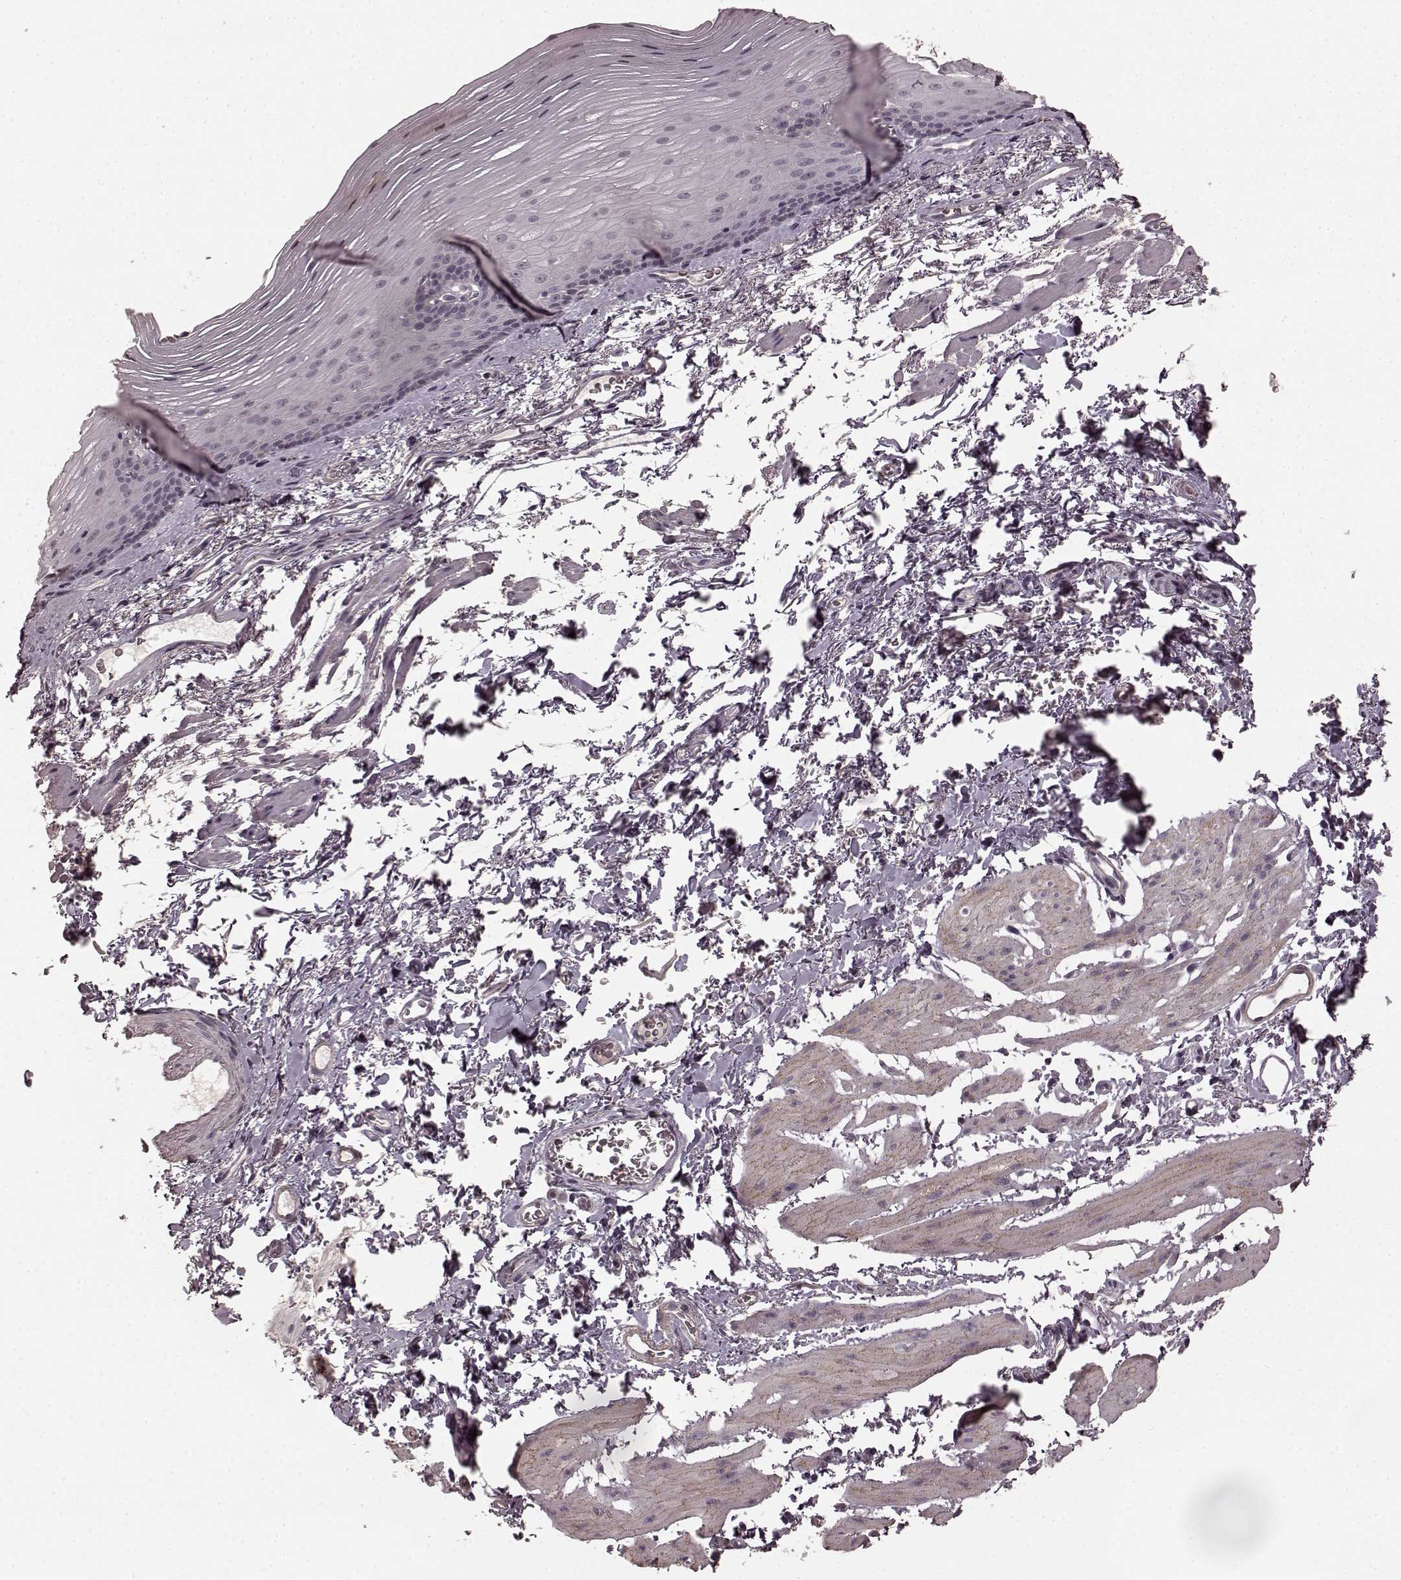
{"staining": {"intensity": "negative", "quantity": "none", "location": "none"}, "tissue": "esophagus", "cell_type": "Squamous epithelial cells", "image_type": "normal", "snomed": [{"axis": "morphology", "description": "Normal tissue, NOS"}, {"axis": "topography", "description": "Esophagus"}], "caption": "DAB immunohistochemical staining of unremarkable esophagus displays no significant positivity in squamous epithelial cells.", "gene": "PRKCE", "patient": {"sex": "male", "age": 76}}